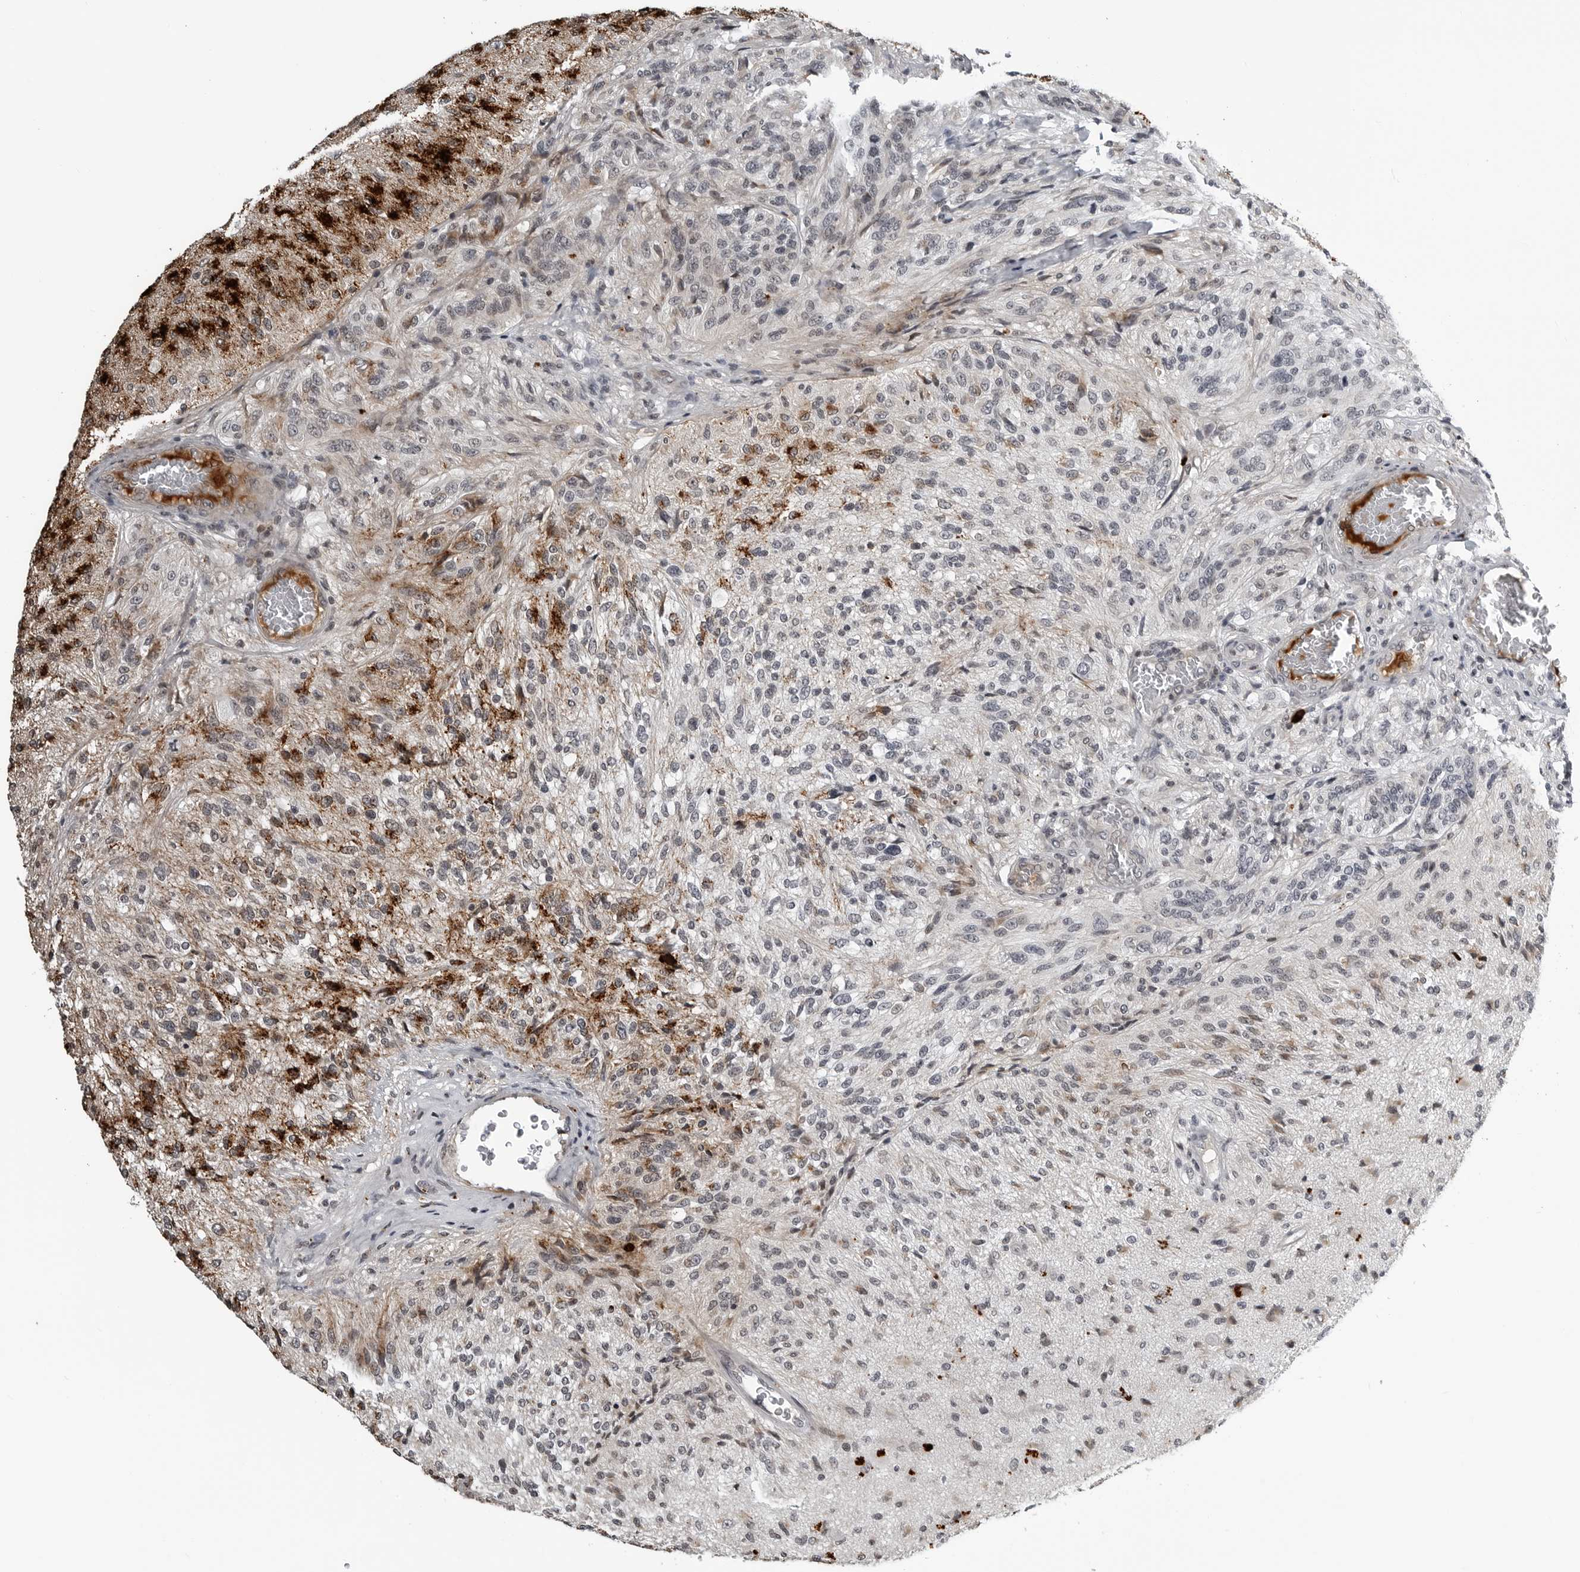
{"staining": {"intensity": "strong", "quantity": "<25%", "location": "cytoplasmic/membranous"}, "tissue": "glioma", "cell_type": "Tumor cells", "image_type": "cancer", "snomed": [{"axis": "morphology", "description": "Normal tissue, NOS"}, {"axis": "morphology", "description": "Glioma, malignant, High grade"}, {"axis": "topography", "description": "Cerebral cortex"}], "caption": "DAB immunohistochemical staining of human high-grade glioma (malignant) shows strong cytoplasmic/membranous protein positivity in about <25% of tumor cells.", "gene": "CXCR5", "patient": {"sex": "male", "age": 77}}